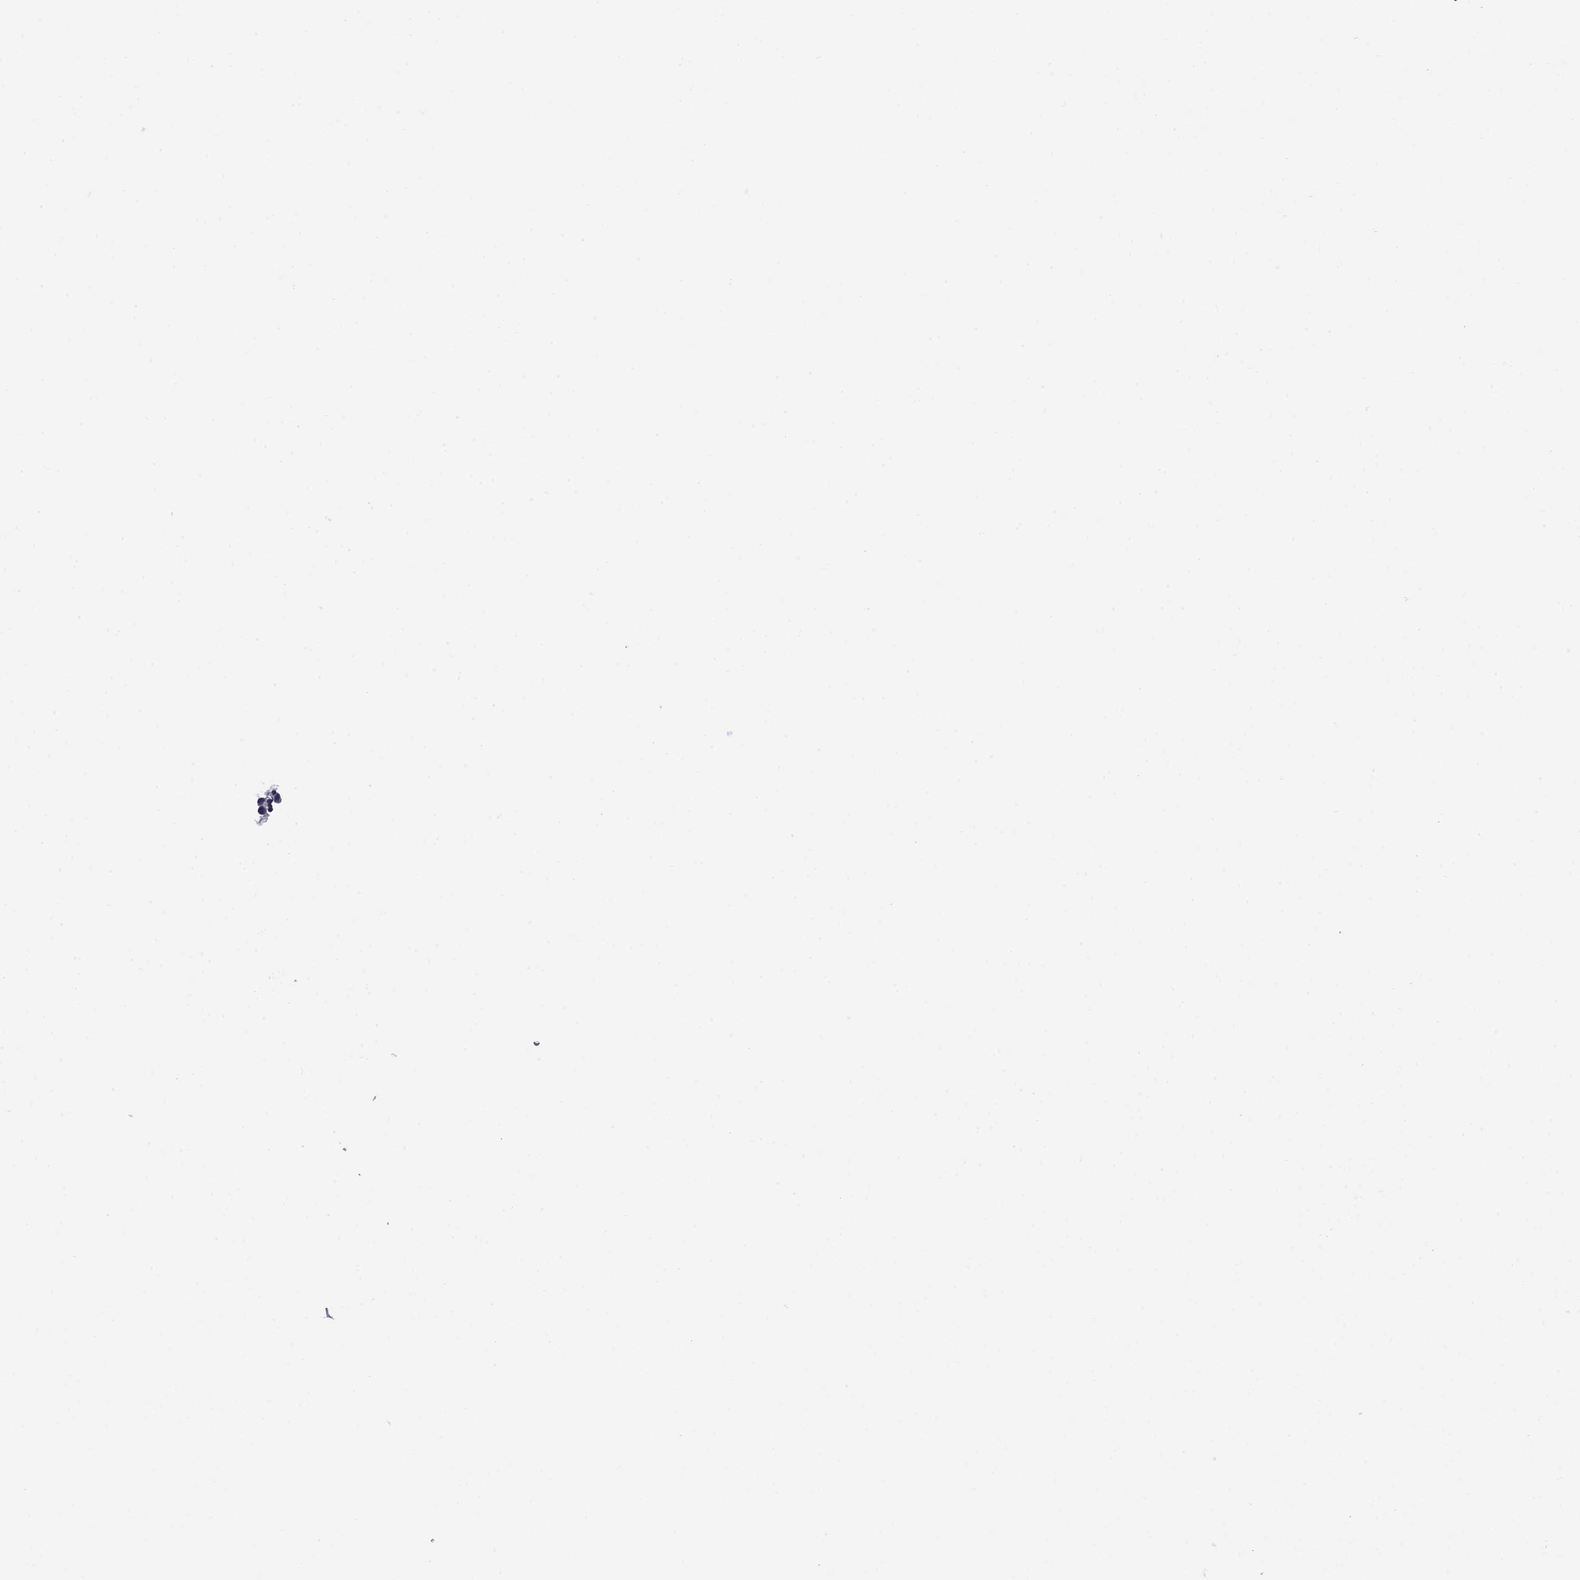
{"staining": {"intensity": "negative", "quantity": "none", "location": "none"}, "tissue": "bone marrow", "cell_type": "Hematopoietic cells", "image_type": "normal", "snomed": [{"axis": "morphology", "description": "Normal tissue, NOS"}, {"axis": "topography", "description": "Bone marrow"}], "caption": "Protein analysis of benign bone marrow shows no significant expression in hematopoietic cells. (DAB (3,3'-diaminobenzidine) immunohistochemistry (IHC) visualized using brightfield microscopy, high magnification).", "gene": "SLC51A", "patient": {"sex": "male", "age": 77}}